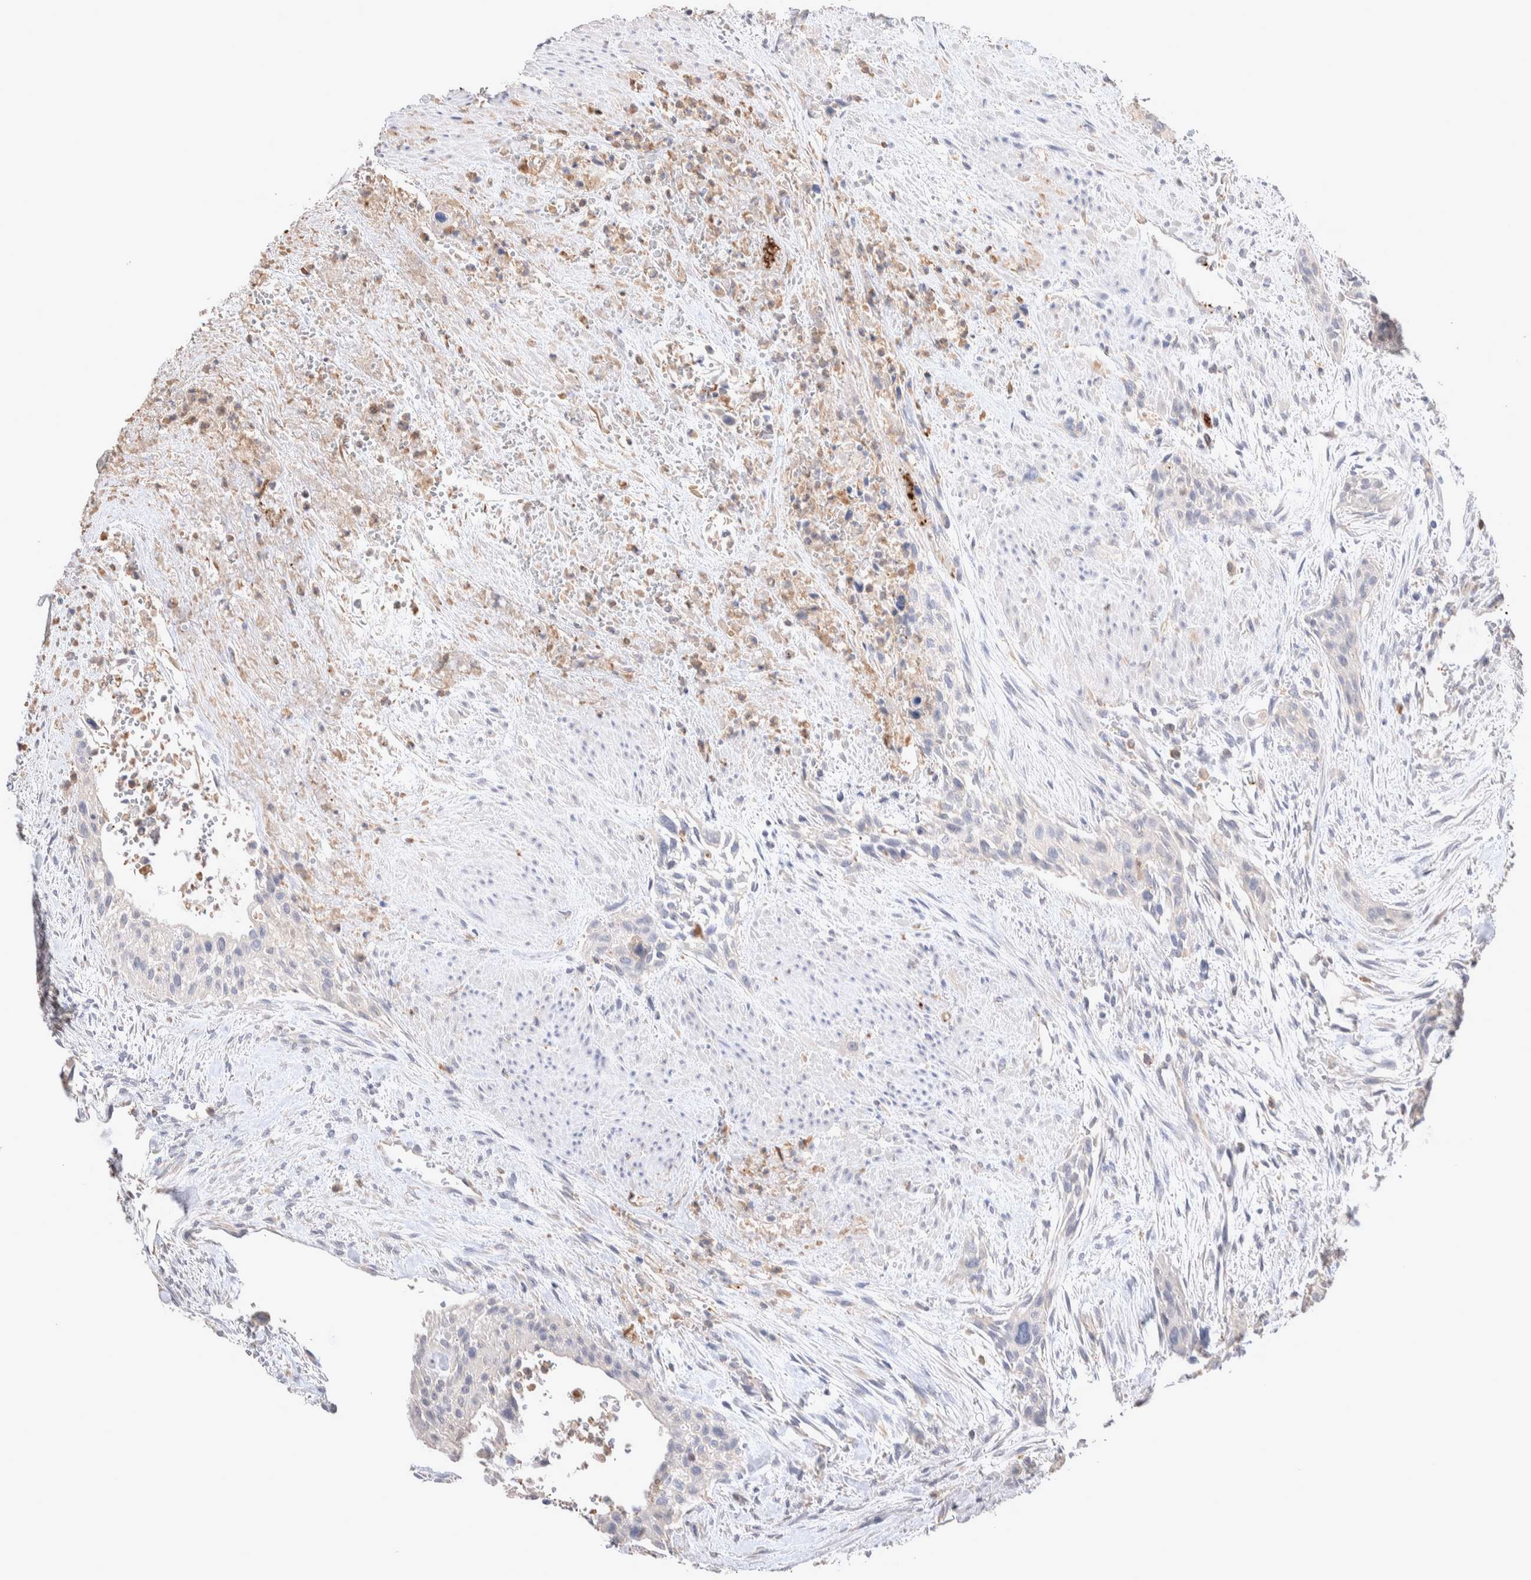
{"staining": {"intensity": "negative", "quantity": "none", "location": "none"}, "tissue": "urothelial cancer", "cell_type": "Tumor cells", "image_type": "cancer", "snomed": [{"axis": "morphology", "description": "Urothelial carcinoma, High grade"}, {"axis": "topography", "description": "Urinary bladder"}], "caption": "IHC histopathology image of human urothelial cancer stained for a protein (brown), which demonstrates no positivity in tumor cells. (DAB immunohistochemistry with hematoxylin counter stain).", "gene": "FFAR2", "patient": {"sex": "male", "age": 35}}